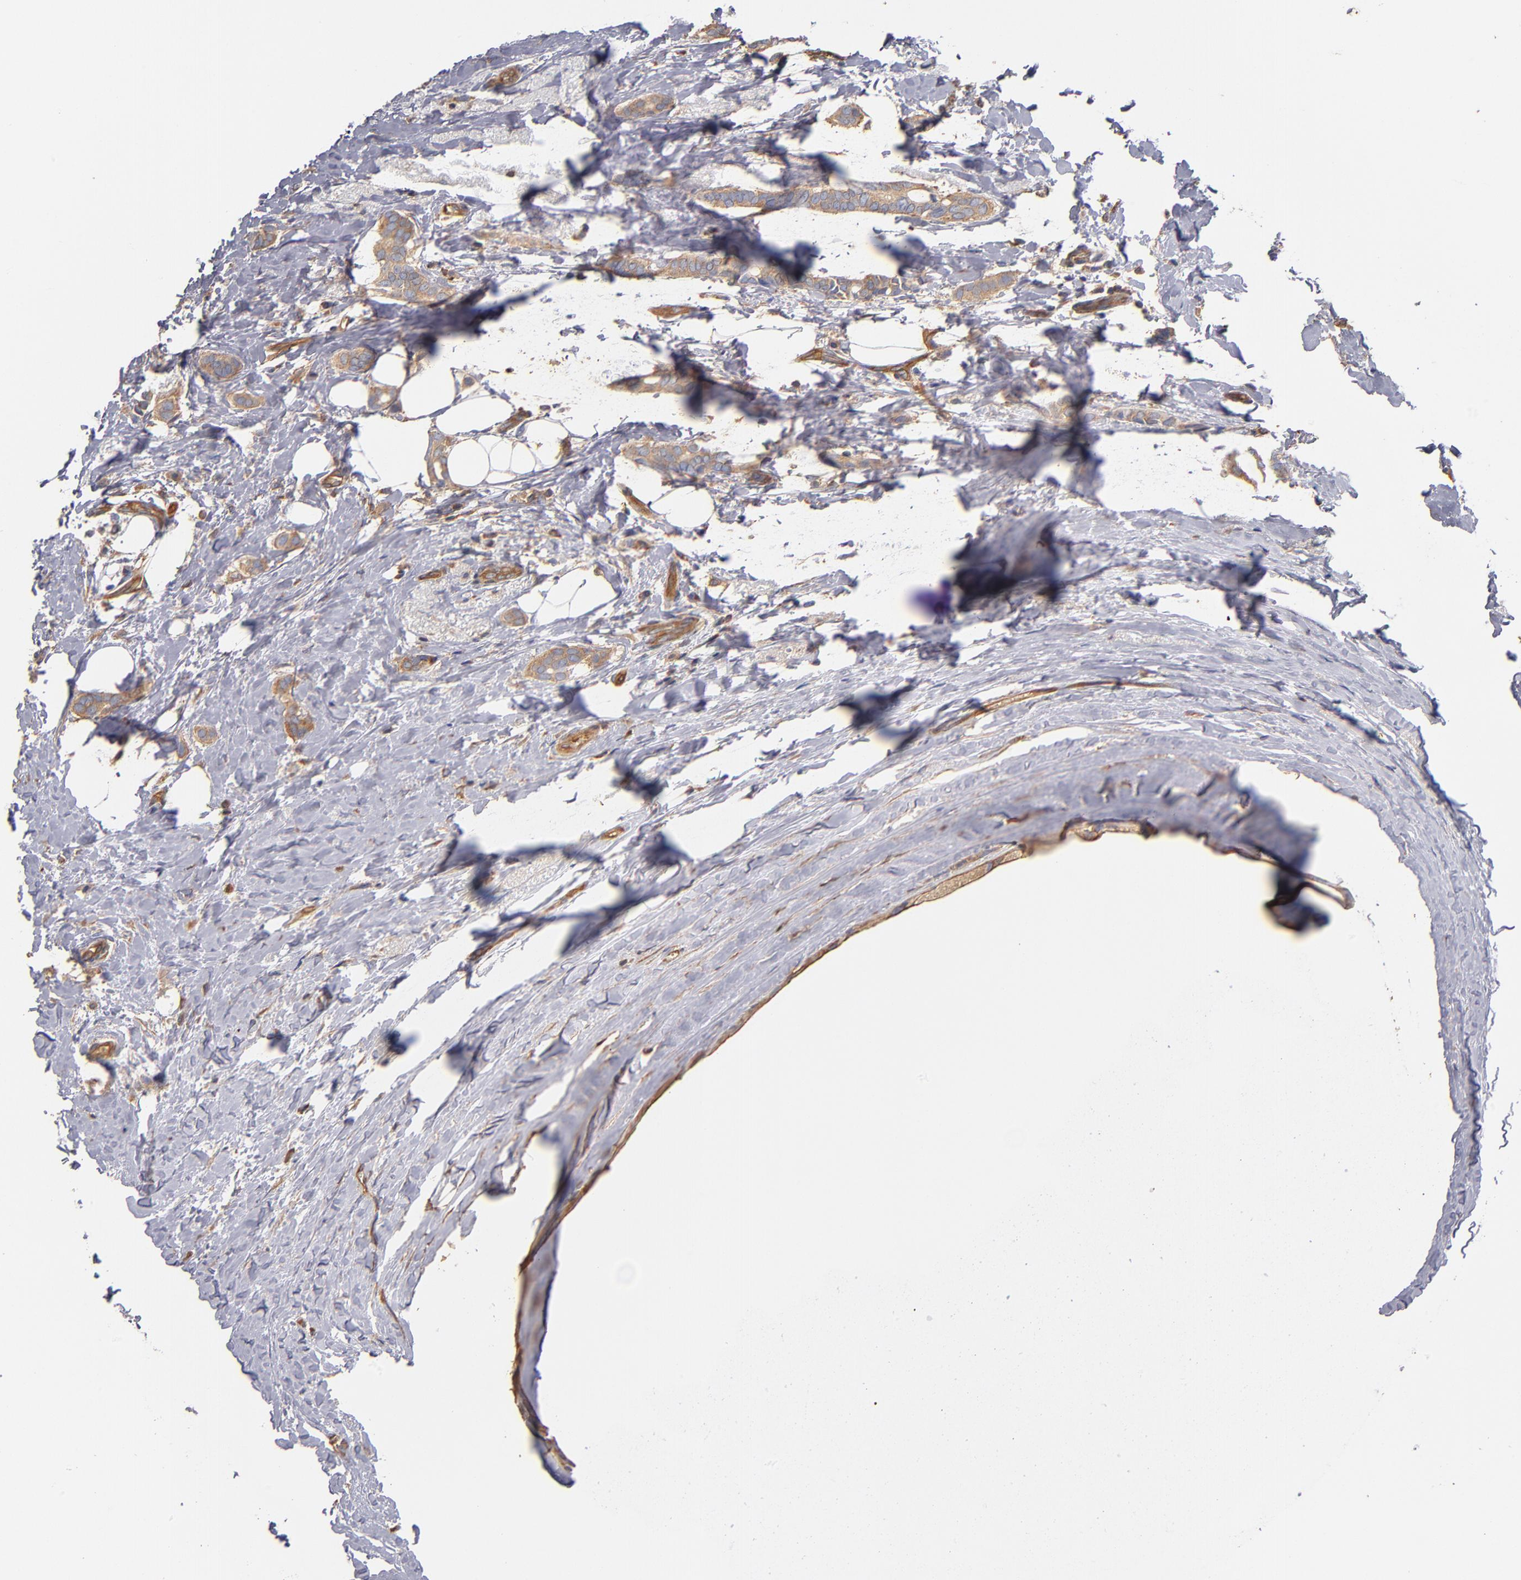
{"staining": {"intensity": "weak", "quantity": ">75%", "location": "cytoplasmic/membranous"}, "tissue": "breast cancer", "cell_type": "Tumor cells", "image_type": "cancer", "snomed": [{"axis": "morphology", "description": "Duct carcinoma"}, {"axis": "topography", "description": "Breast"}], "caption": "Immunohistochemistry histopathology image of breast cancer stained for a protein (brown), which demonstrates low levels of weak cytoplasmic/membranous positivity in approximately >75% of tumor cells.", "gene": "ESYT2", "patient": {"sex": "female", "age": 54}}